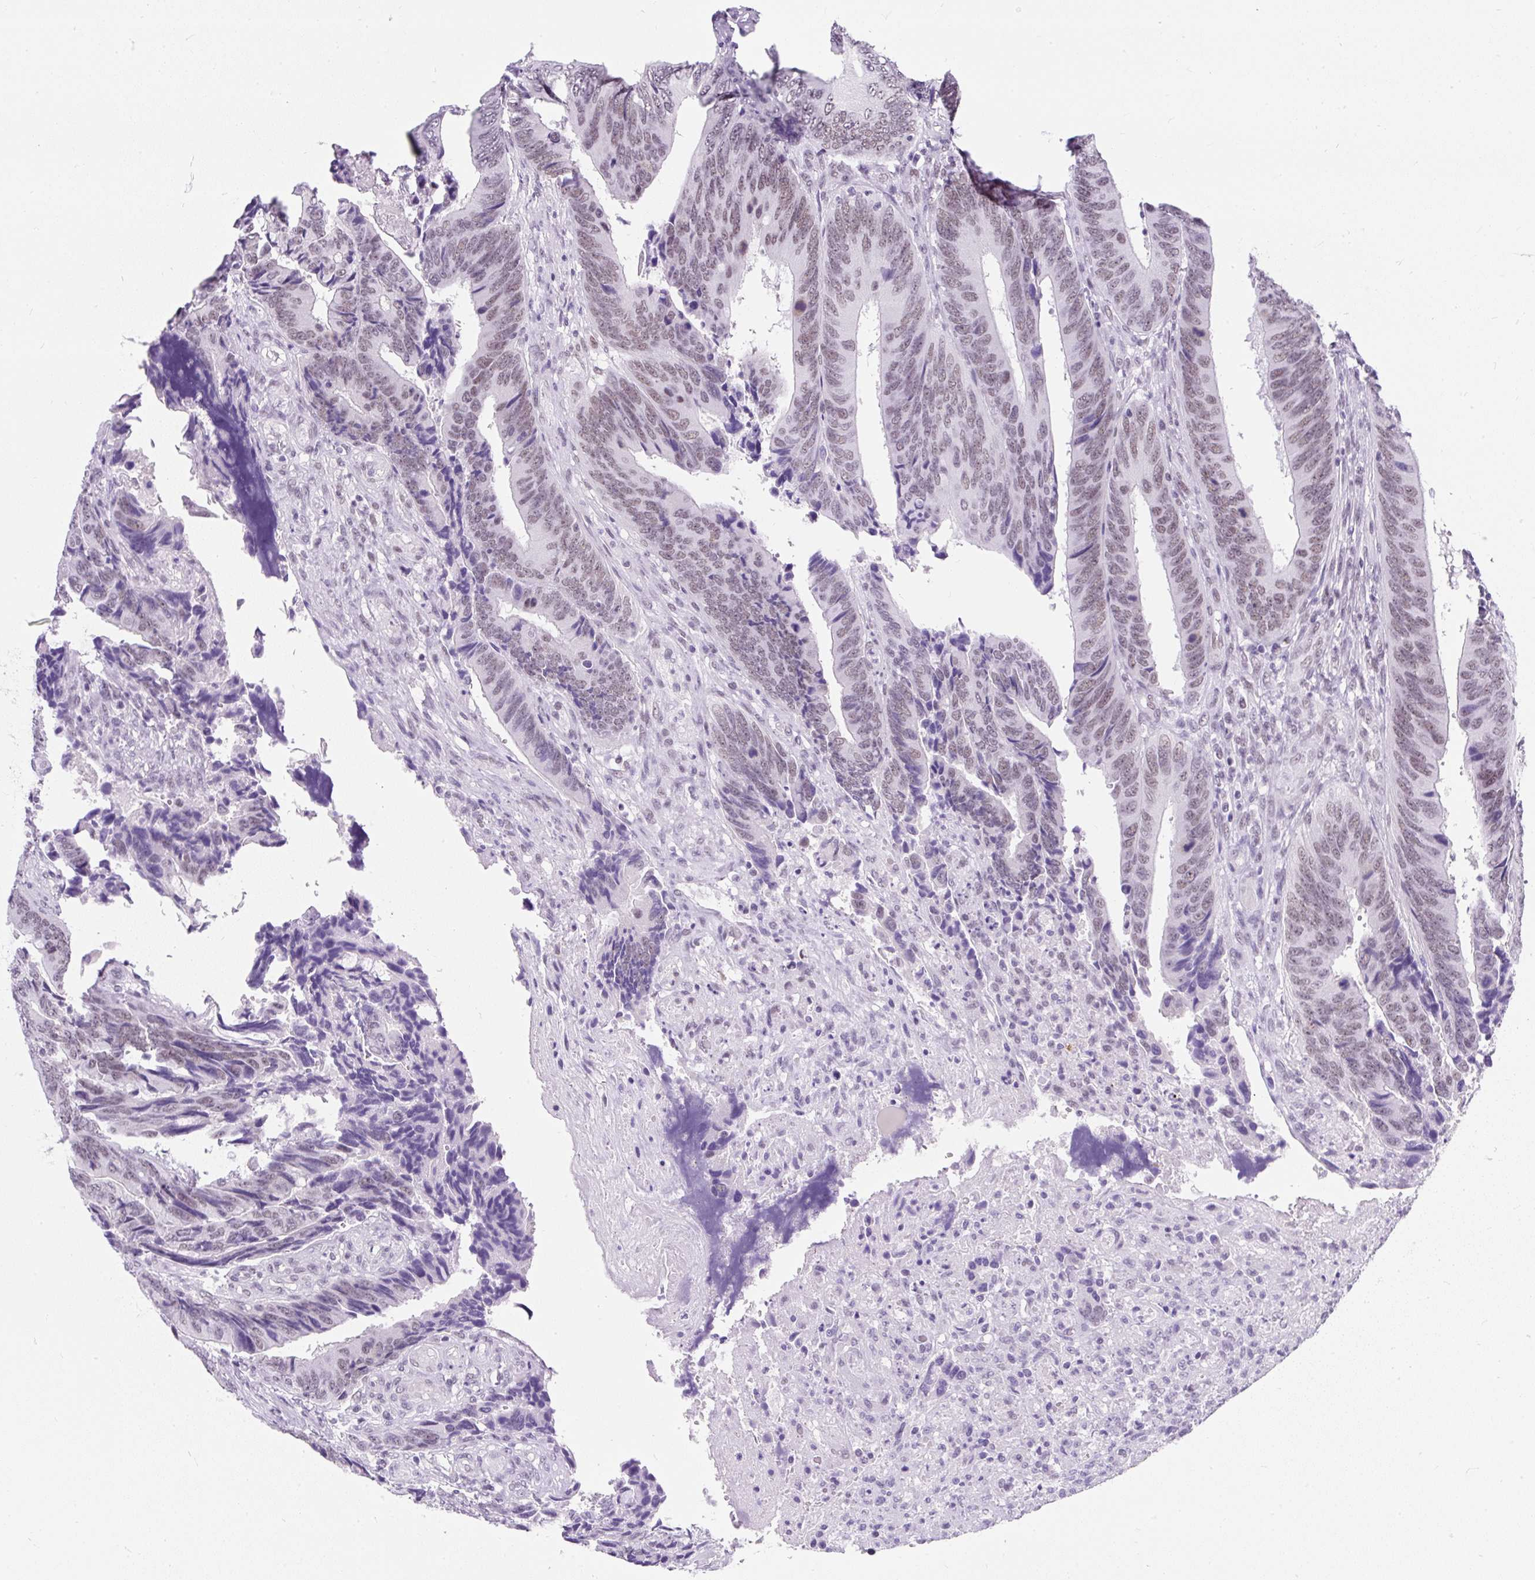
{"staining": {"intensity": "weak", "quantity": "25%-75%", "location": "nuclear"}, "tissue": "colorectal cancer", "cell_type": "Tumor cells", "image_type": "cancer", "snomed": [{"axis": "morphology", "description": "Adenocarcinoma, NOS"}, {"axis": "topography", "description": "Colon"}], "caption": "Human colorectal cancer stained with a brown dye displays weak nuclear positive expression in about 25%-75% of tumor cells.", "gene": "PLCXD2", "patient": {"sex": "male", "age": 87}}